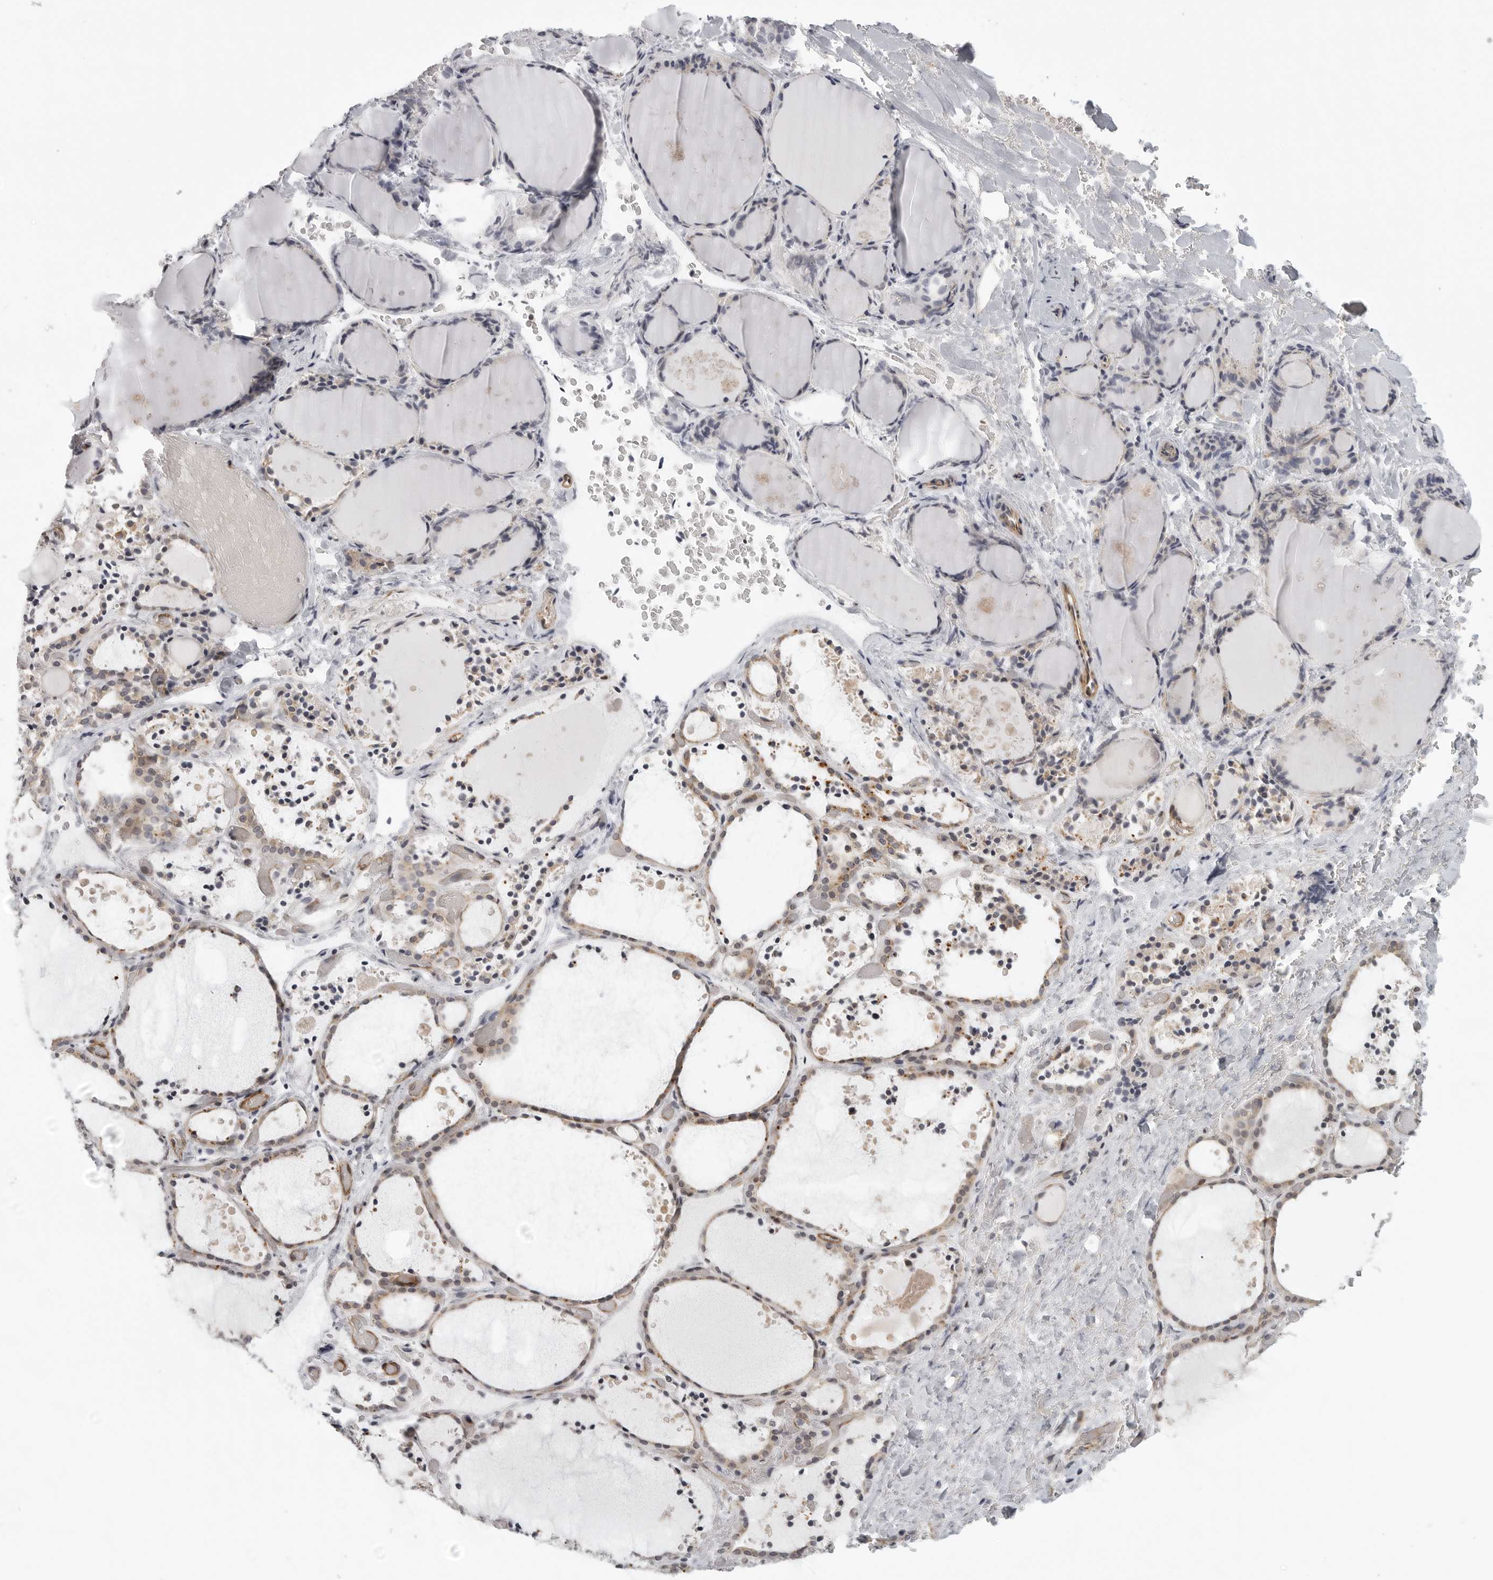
{"staining": {"intensity": "weak", "quantity": ">75%", "location": "cytoplasmic/membranous"}, "tissue": "thyroid gland", "cell_type": "Glandular cells", "image_type": "normal", "snomed": [{"axis": "morphology", "description": "Normal tissue, NOS"}, {"axis": "topography", "description": "Thyroid gland"}], "caption": "Immunohistochemical staining of unremarkable human thyroid gland displays >75% levels of weak cytoplasmic/membranous protein positivity in approximately >75% of glandular cells. The protein is shown in brown color, while the nuclei are stained blue.", "gene": "TUT4", "patient": {"sex": "female", "age": 44}}